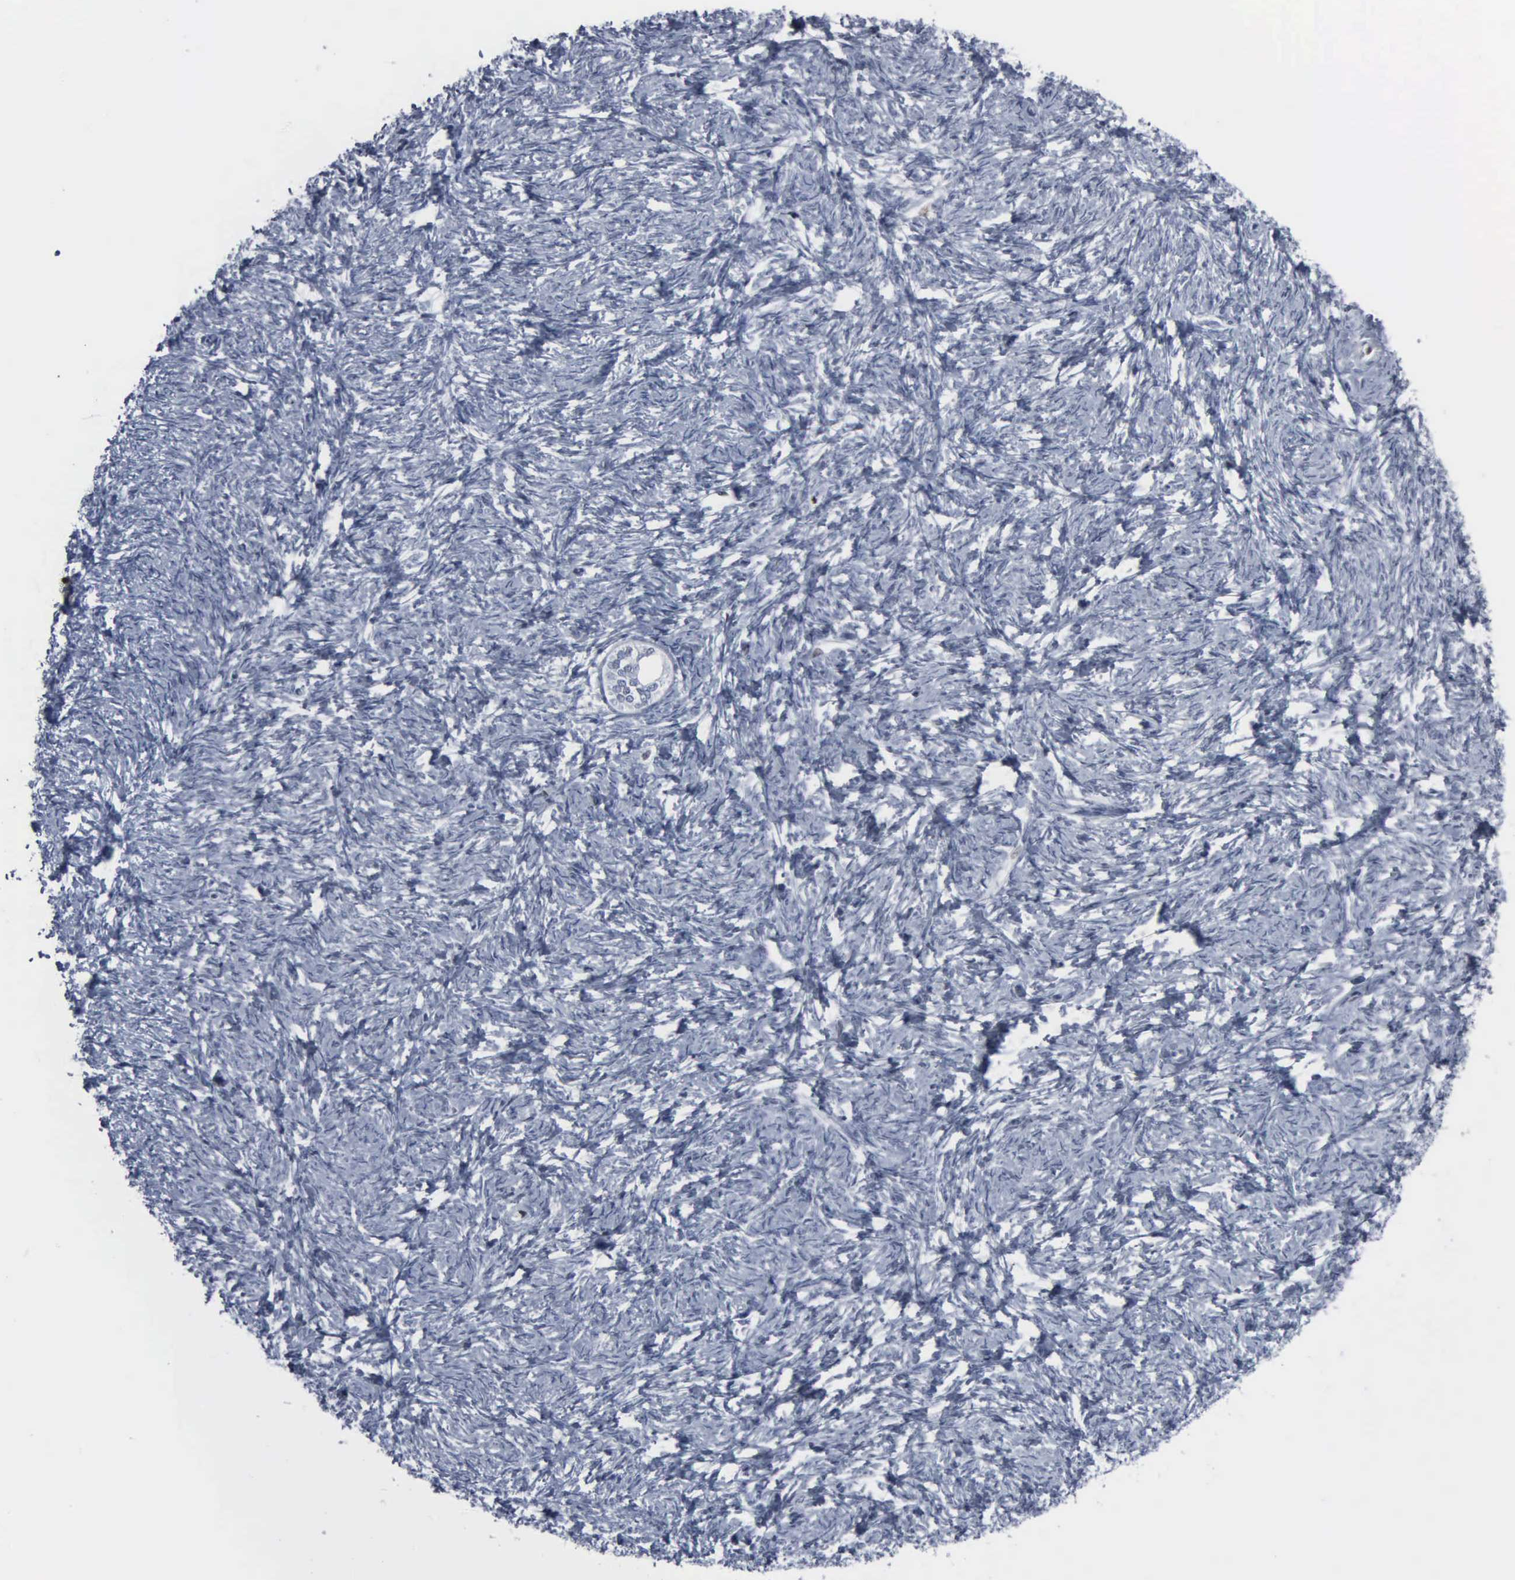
{"staining": {"intensity": "negative", "quantity": "none", "location": "none"}, "tissue": "ovarian cancer", "cell_type": "Tumor cells", "image_type": "cancer", "snomed": [{"axis": "morphology", "description": "Normal tissue, NOS"}, {"axis": "morphology", "description": "Cystadenocarcinoma, serous, NOS"}, {"axis": "topography", "description": "Ovary"}], "caption": "Tumor cells show no significant protein staining in serous cystadenocarcinoma (ovarian). (DAB immunohistochemistry (IHC) with hematoxylin counter stain).", "gene": "CCND3", "patient": {"sex": "female", "age": 62}}